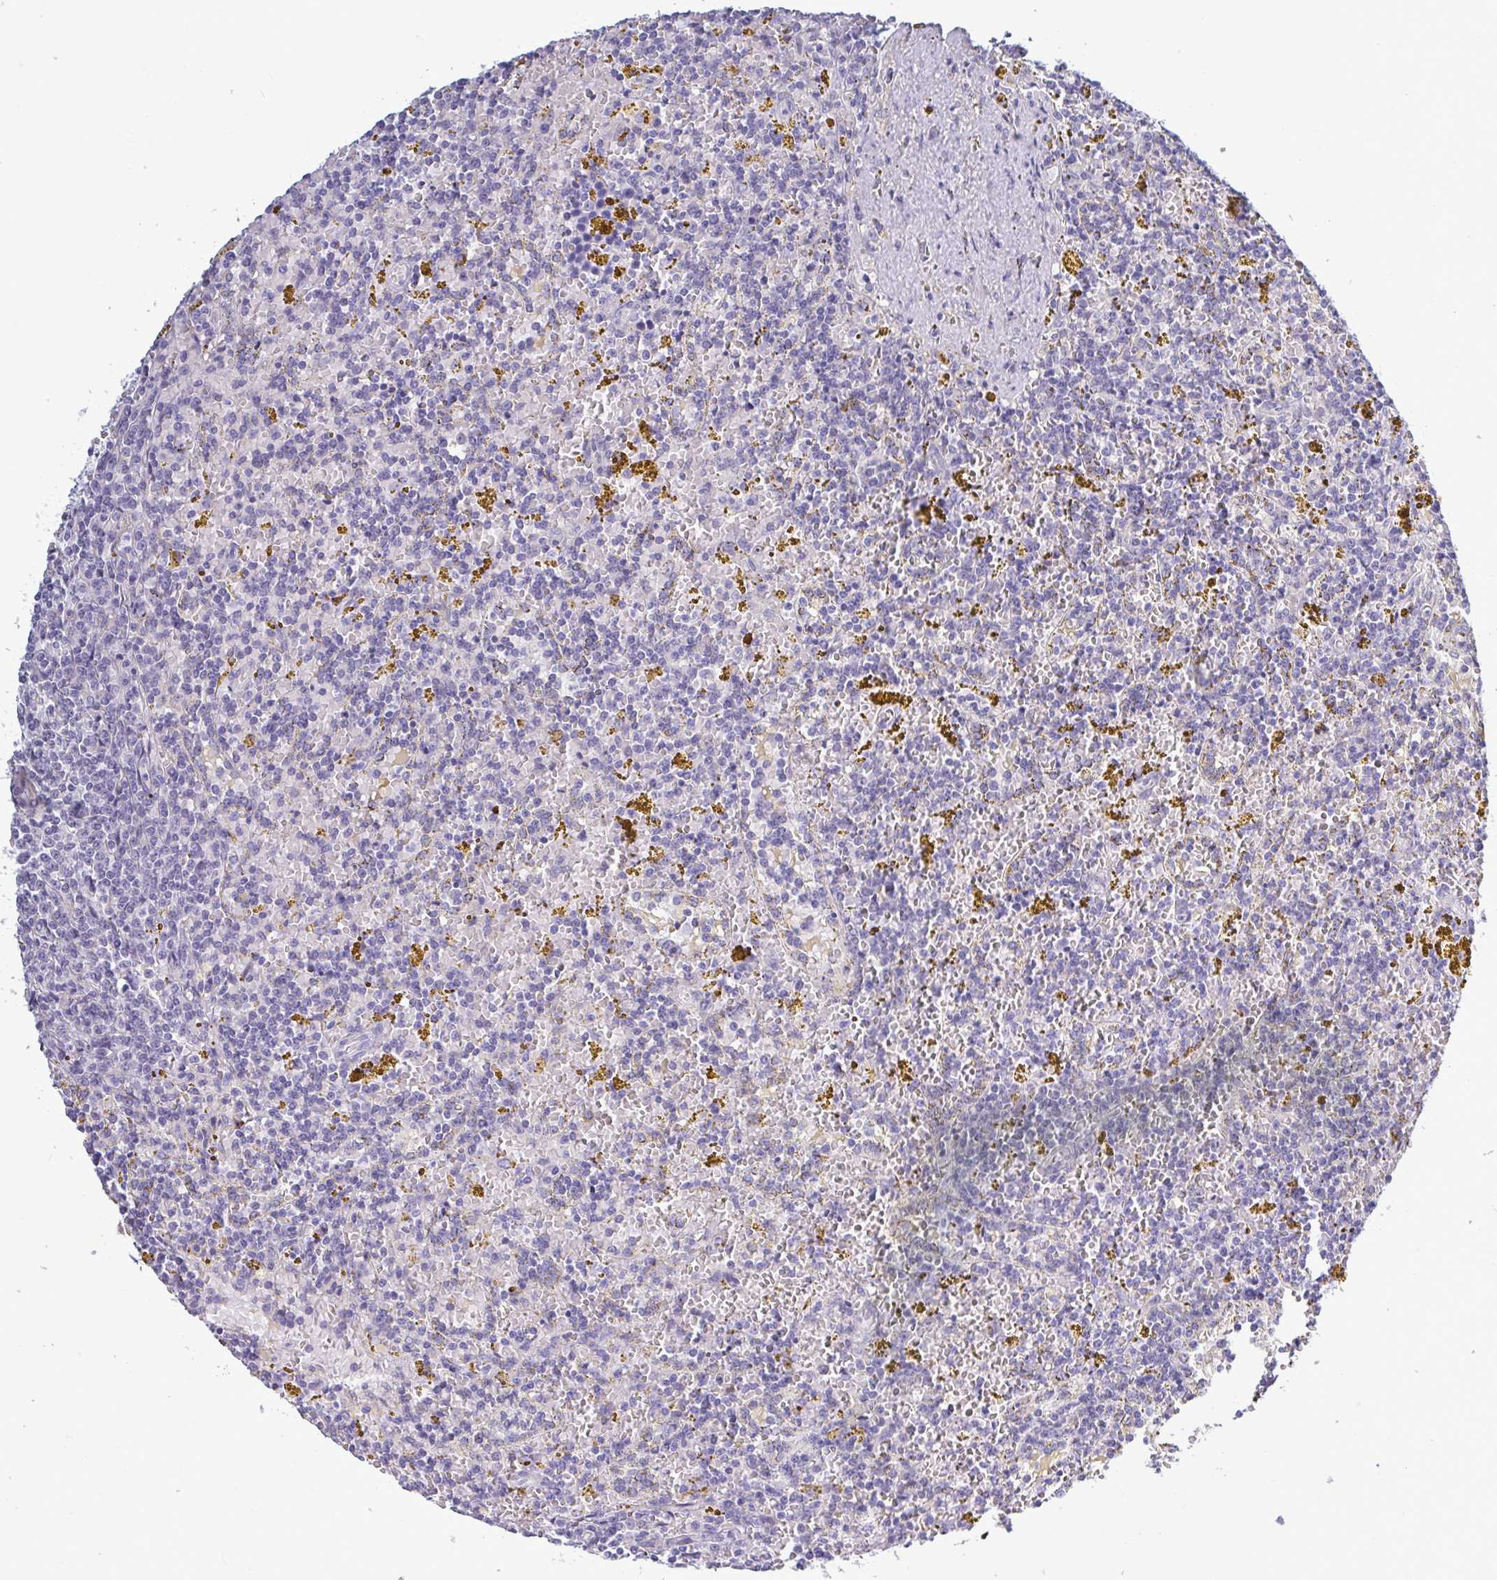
{"staining": {"intensity": "negative", "quantity": "none", "location": "none"}, "tissue": "lymphoma", "cell_type": "Tumor cells", "image_type": "cancer", "snomed": [{"axis": "morphology", "description": "Malignant lymphoma, non-Hodgkin's type, Low grade"}, {"axis": "topography", "description": "Spleen"}, {"axis": "topography", "description": "Lymph node"}], "caption": "There is no significant staining in tumor cells of malignant lymphoma, non-Hodgkin's type (low-grade). (DAB immunohistochemistry (IHC) with hematoxylin counter stain).", "gene": "TCEAL8", "patient": {"sex": "female", "age": 66}}